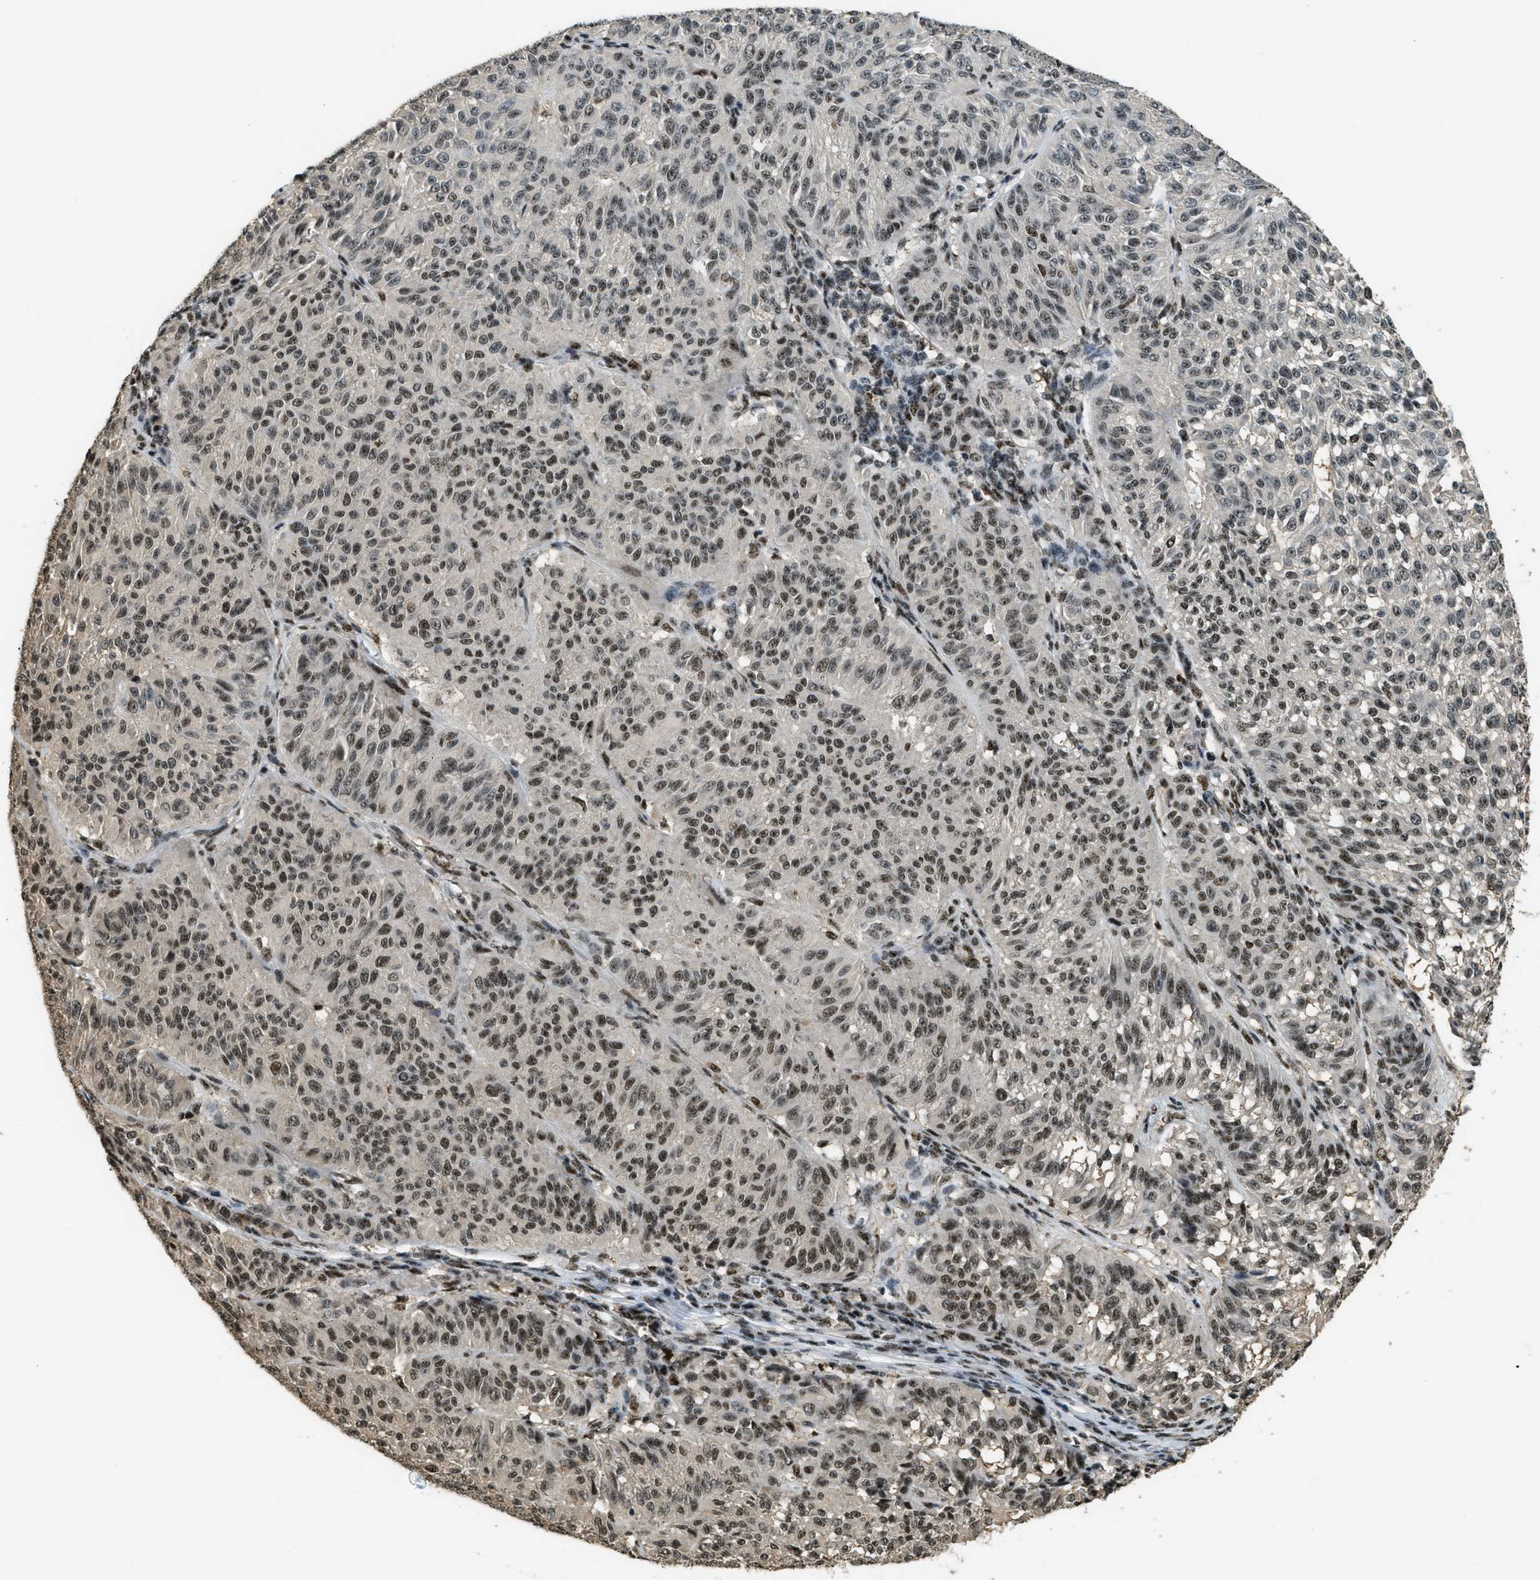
{"staining": {"intensity": "moderate", "quantity": ">75%", "location": "nuclear"}, "tissue": "melanoma", "cell_type": "Tumor cells", "image_type": "cancer", "snomed": [{"axis": "morphology", "description": "Malignant melanoma, NOS"}, {"axis": "topography", "description": "Skin"}], "caption": "DAB immunohistochemical staining of human melanoma exhibits moderate nuclear protein staining in approximately >75% of tumor cells. The staining is performed using DAB brown chromogen to label protein expression. The nuclei are counter-stained blue using hematoxylin.", "gene": "SP100", "patient": {"sex": "female", "age": 72}}